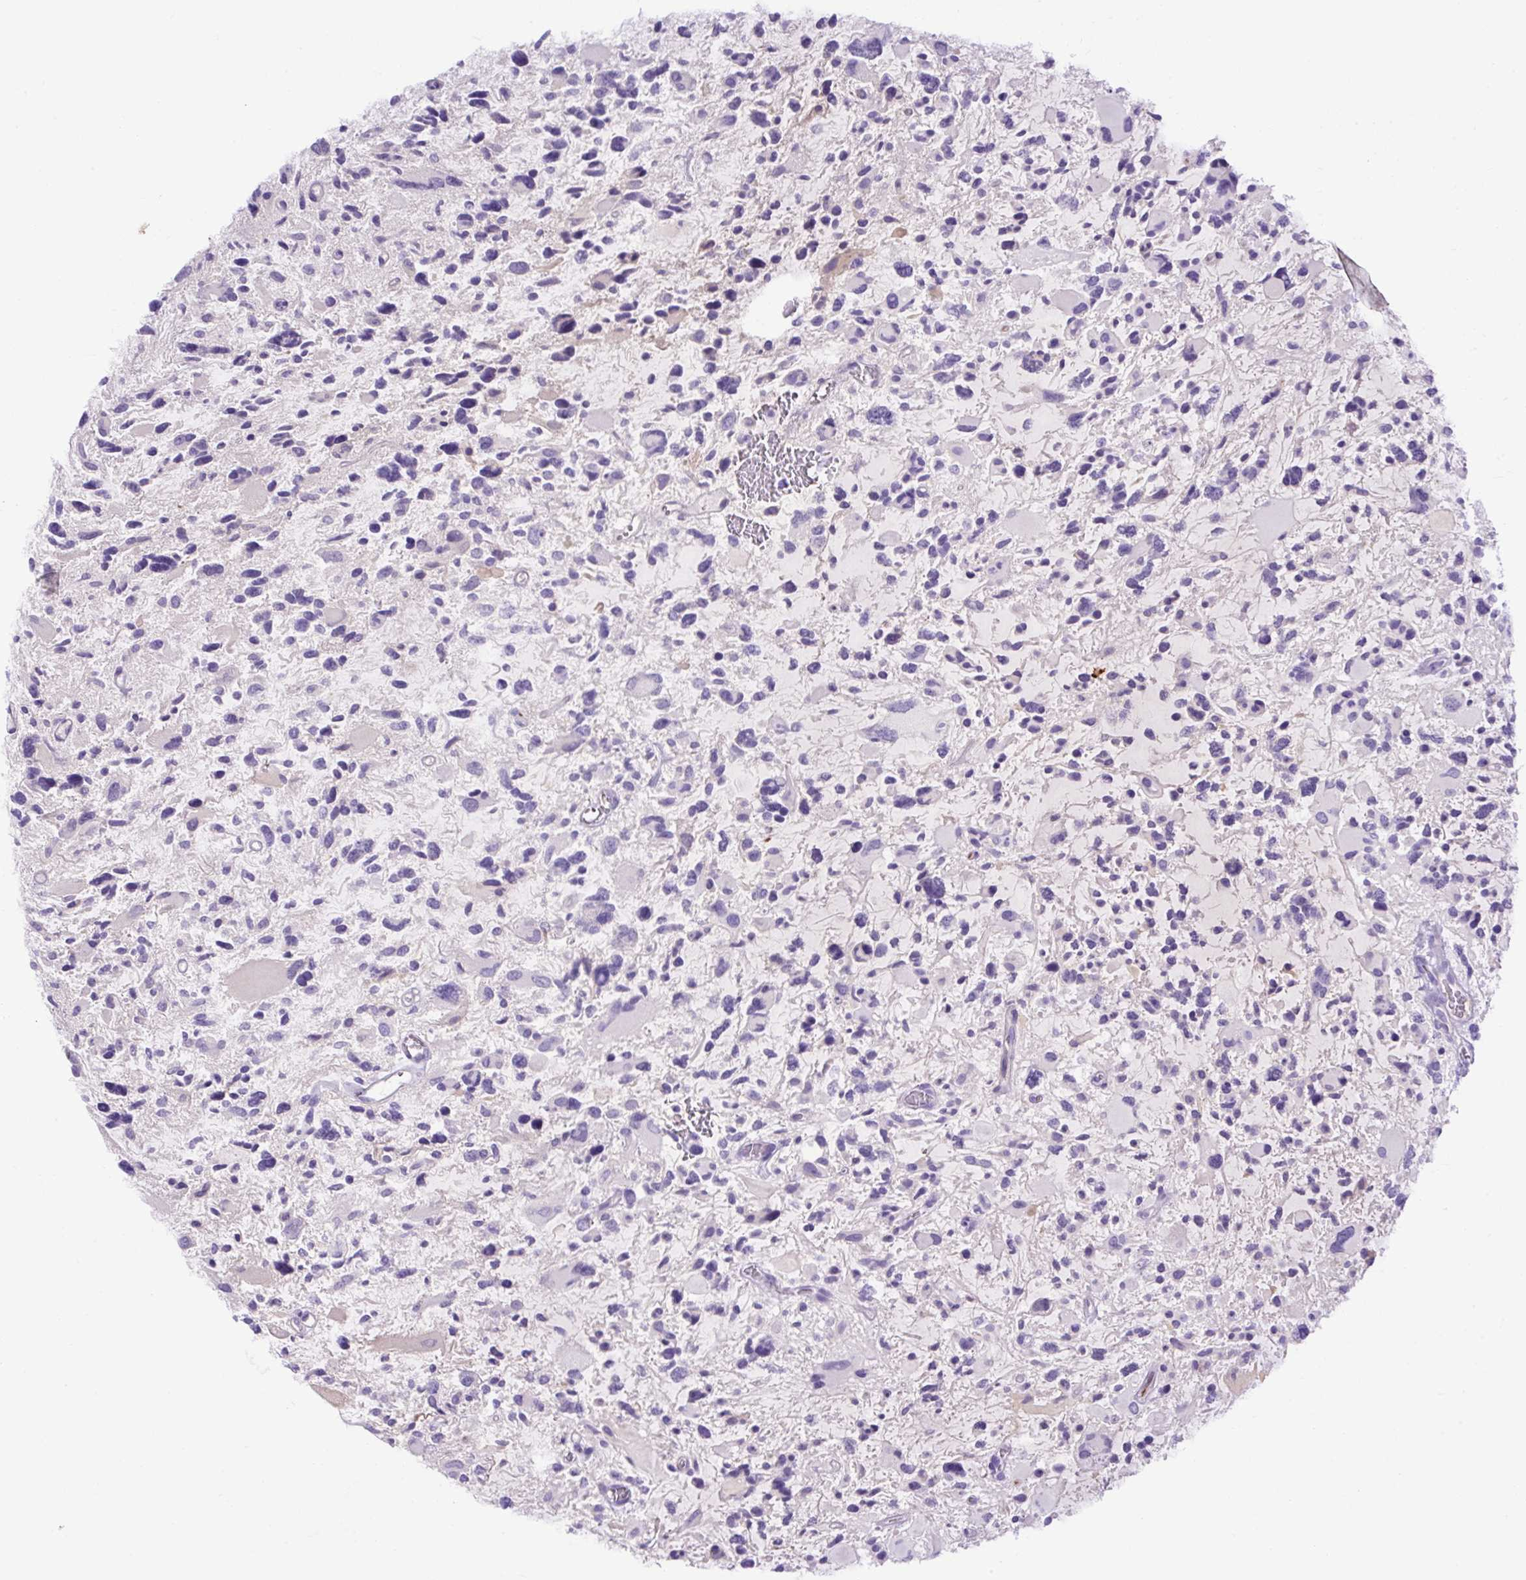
{"staining": {"intensity": "negative", "quantity": "none", "location": "none"}, "tissue": "glioma", "cell_type": "Tumor cells", "image_type": "cancer", "snomed": [{"axis": "morphology", "description": "Glioma, malignant, High grade"}, {"axis": "topography", "description": "Brain"}], "caption": "This is a histopathology image of immunohistochemistry (IHC) staining of malignant high-grade glioma, which shows no expression in tumor cells.", "gene": "SPTBN5", "patient": {"sex": "female", "age": 11}}